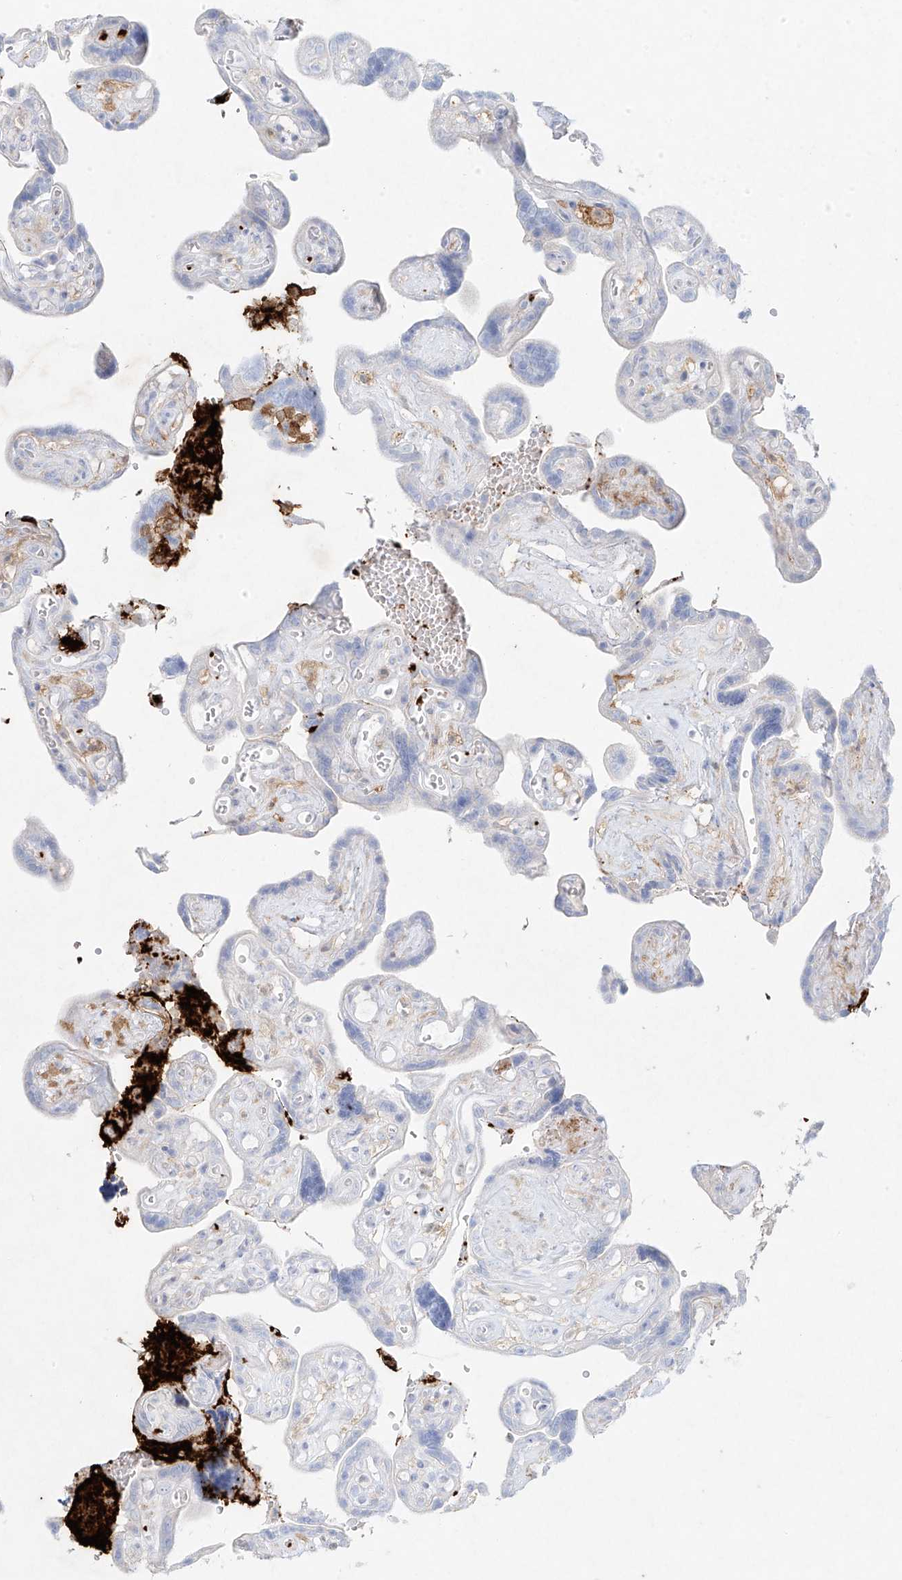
{"staining": {"intensity": "negative", "quantity": "none", "location": "none"}, "tissue": "placenta", "cell_type": "Decidual cells", "image_type": "normal", "snomed": [{"axis": "morphology", "description": "Normal tissue, NOS"}, {"axis": "topography", "description": "Placenta"}], "caption": "Decidual cells are negative for protein expression in benign human placenta. (DAB (3,3'-diaminobenzidine) immunohistochemistry (IHC) with hematoxylin counter stain).", "gene": "PLEK", "patient": {"sex": "female", "age": 30}}